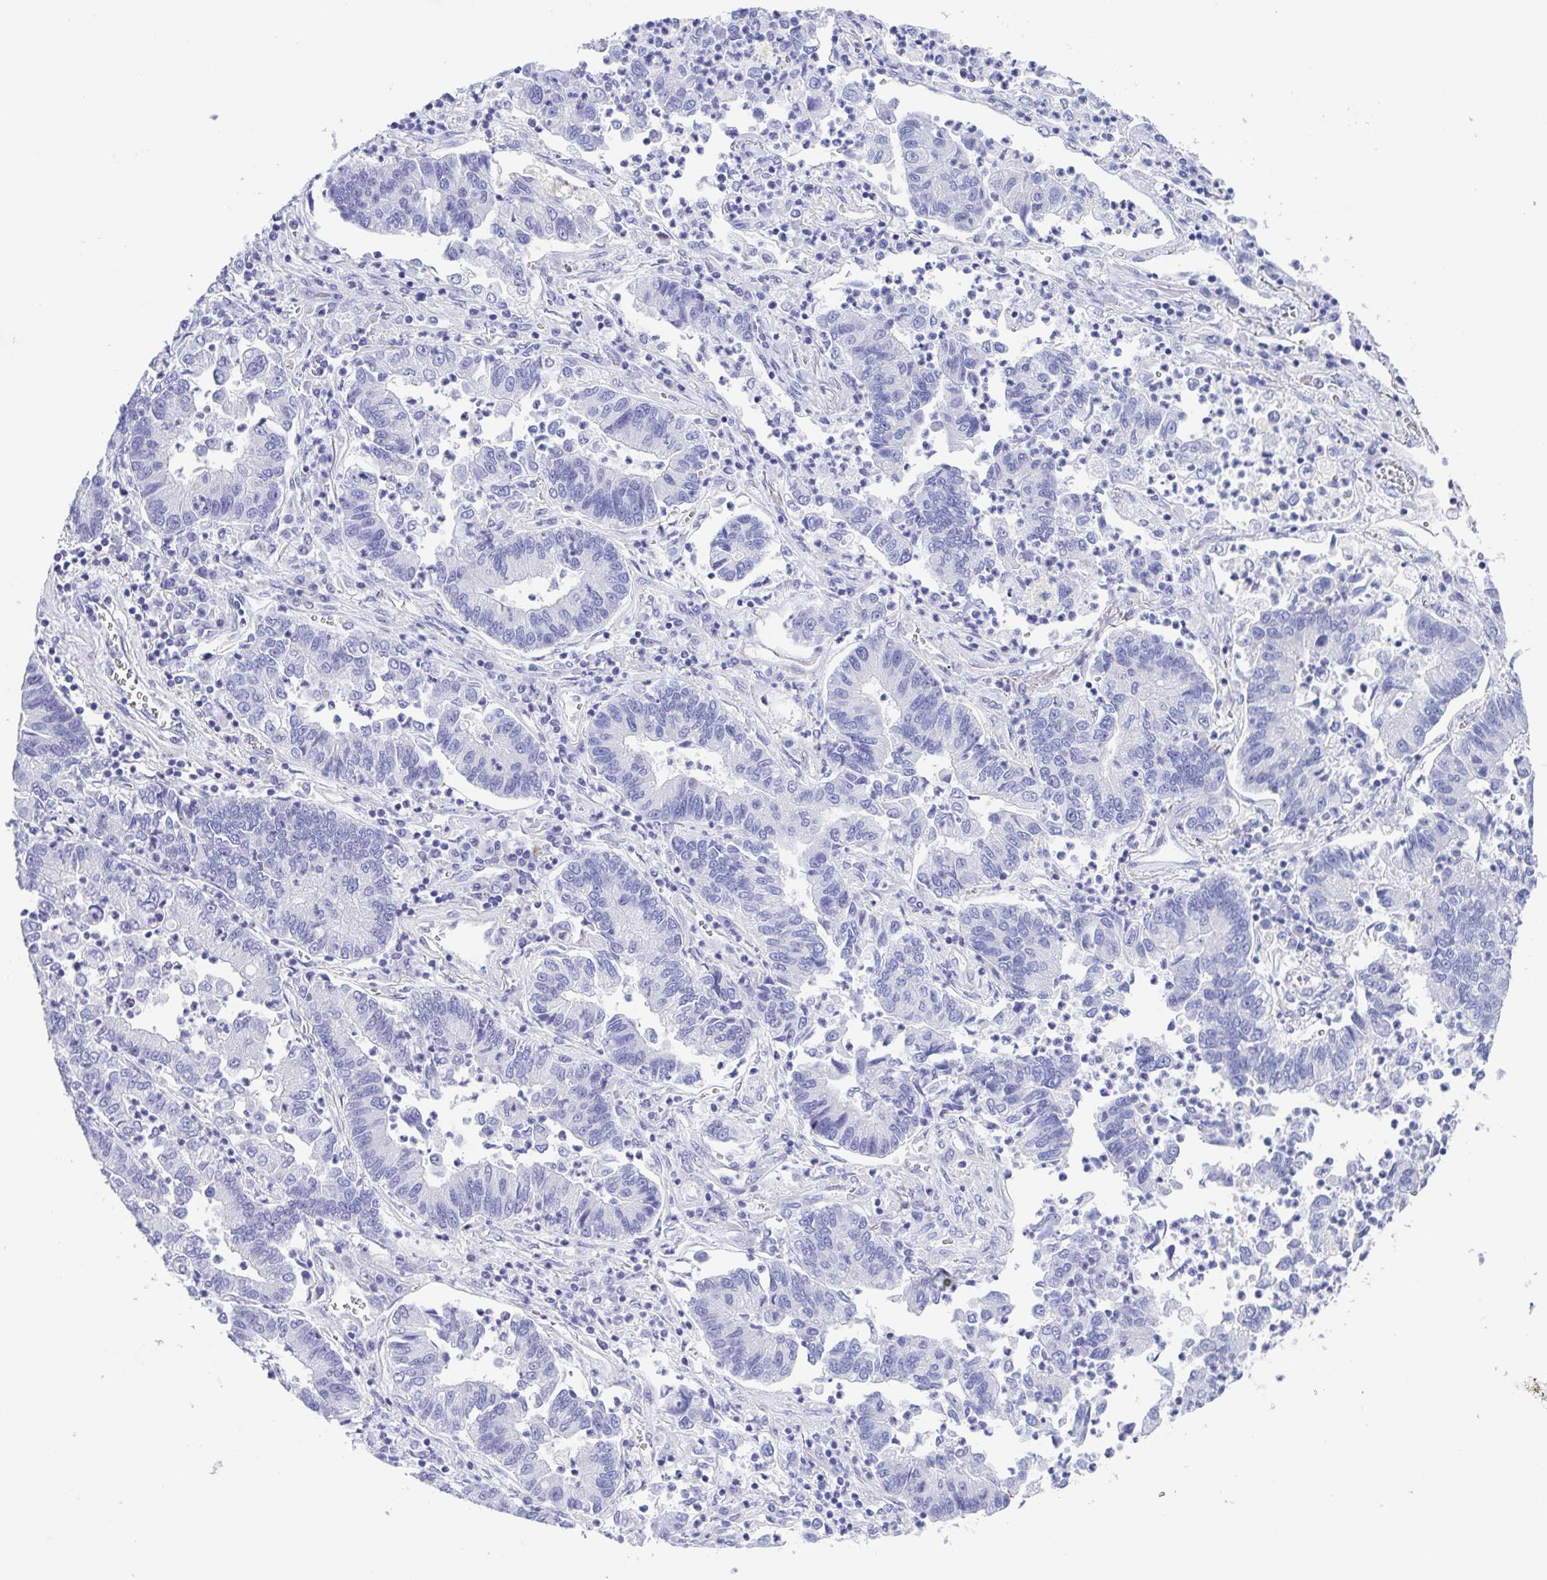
{"staining": {"intensity": "negative", "quantity": "none", "location": "none"}, "tissue": "lung cancer", "cell_type": "Tumor cells", "image_type": "cancer", "snomed": [{"axis": "morphology", "description": "Adenocarcinoma, NOS"}, {"axis": "topography", "description": "Lung"}], "caption": "The micrograph reveals no significant expression in tumor cells of adenocarcinoma (lung).", "gene": "MUCL3", "patient": {"sex": "female", "age": 57}}